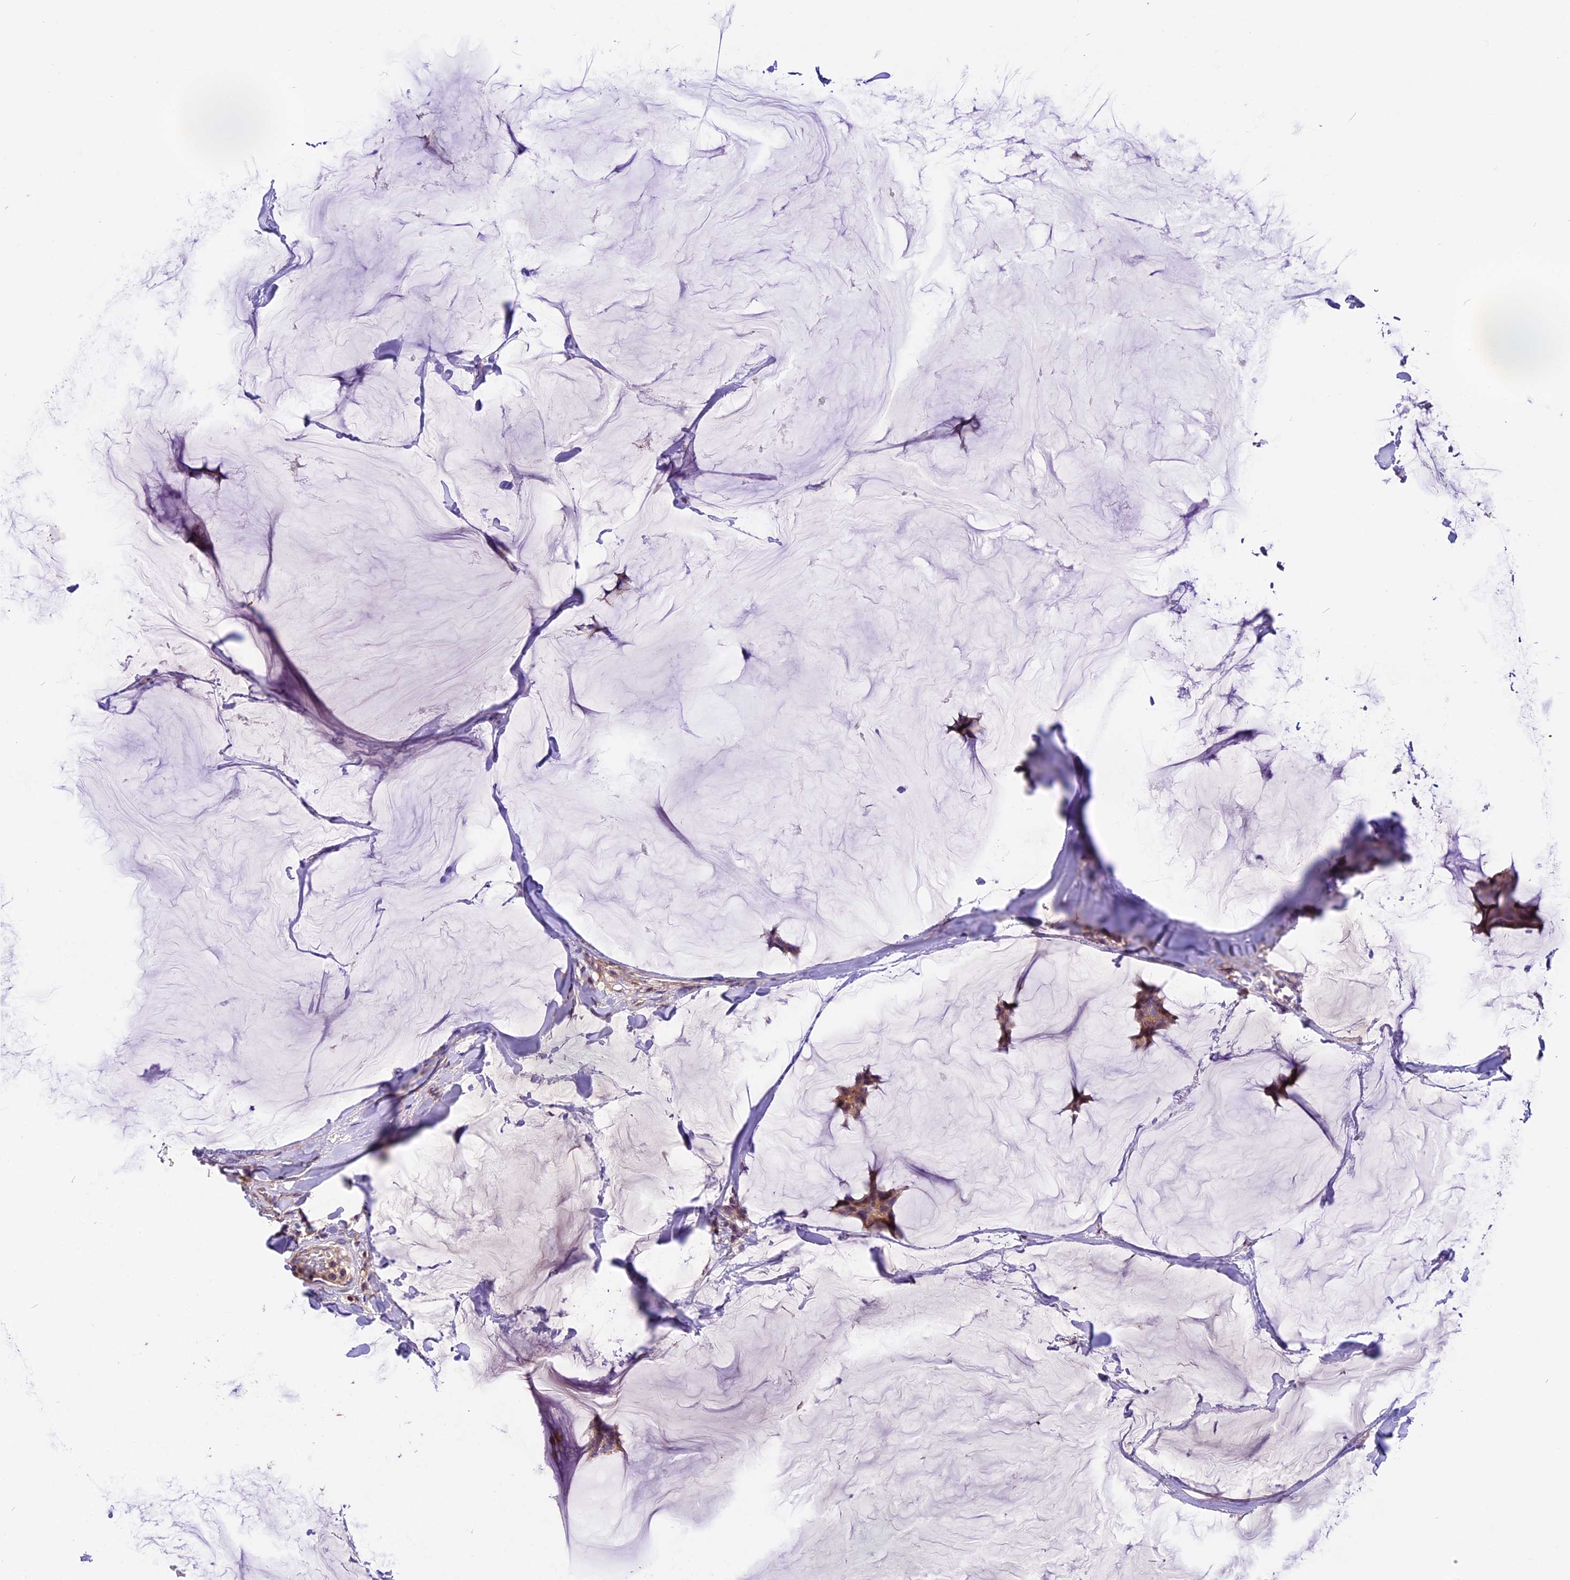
{"staining": {"intensity": "moderate", "quantity": ">75%", "location": "cytoplasmic/membranous"}, "tissue": "breast cancer", "cell_type": "Tumor cells", "image_type": "cancer", "snomed": [{"axis": "morphology", "description": "Duct carcinoma"}, {"axis": "topography", "description": "Breast"}], "caption": "High-power microscopy captured an immunohistochemistry (IHC) histopathology image of breast cancer (infiltrating ductal carcinoma), revealing moderate cytoplasmic/membranous staining in approximately >75% of tumor cells.", "gene": "DDX28", "patient": {"sex": "female", "age": 93}}